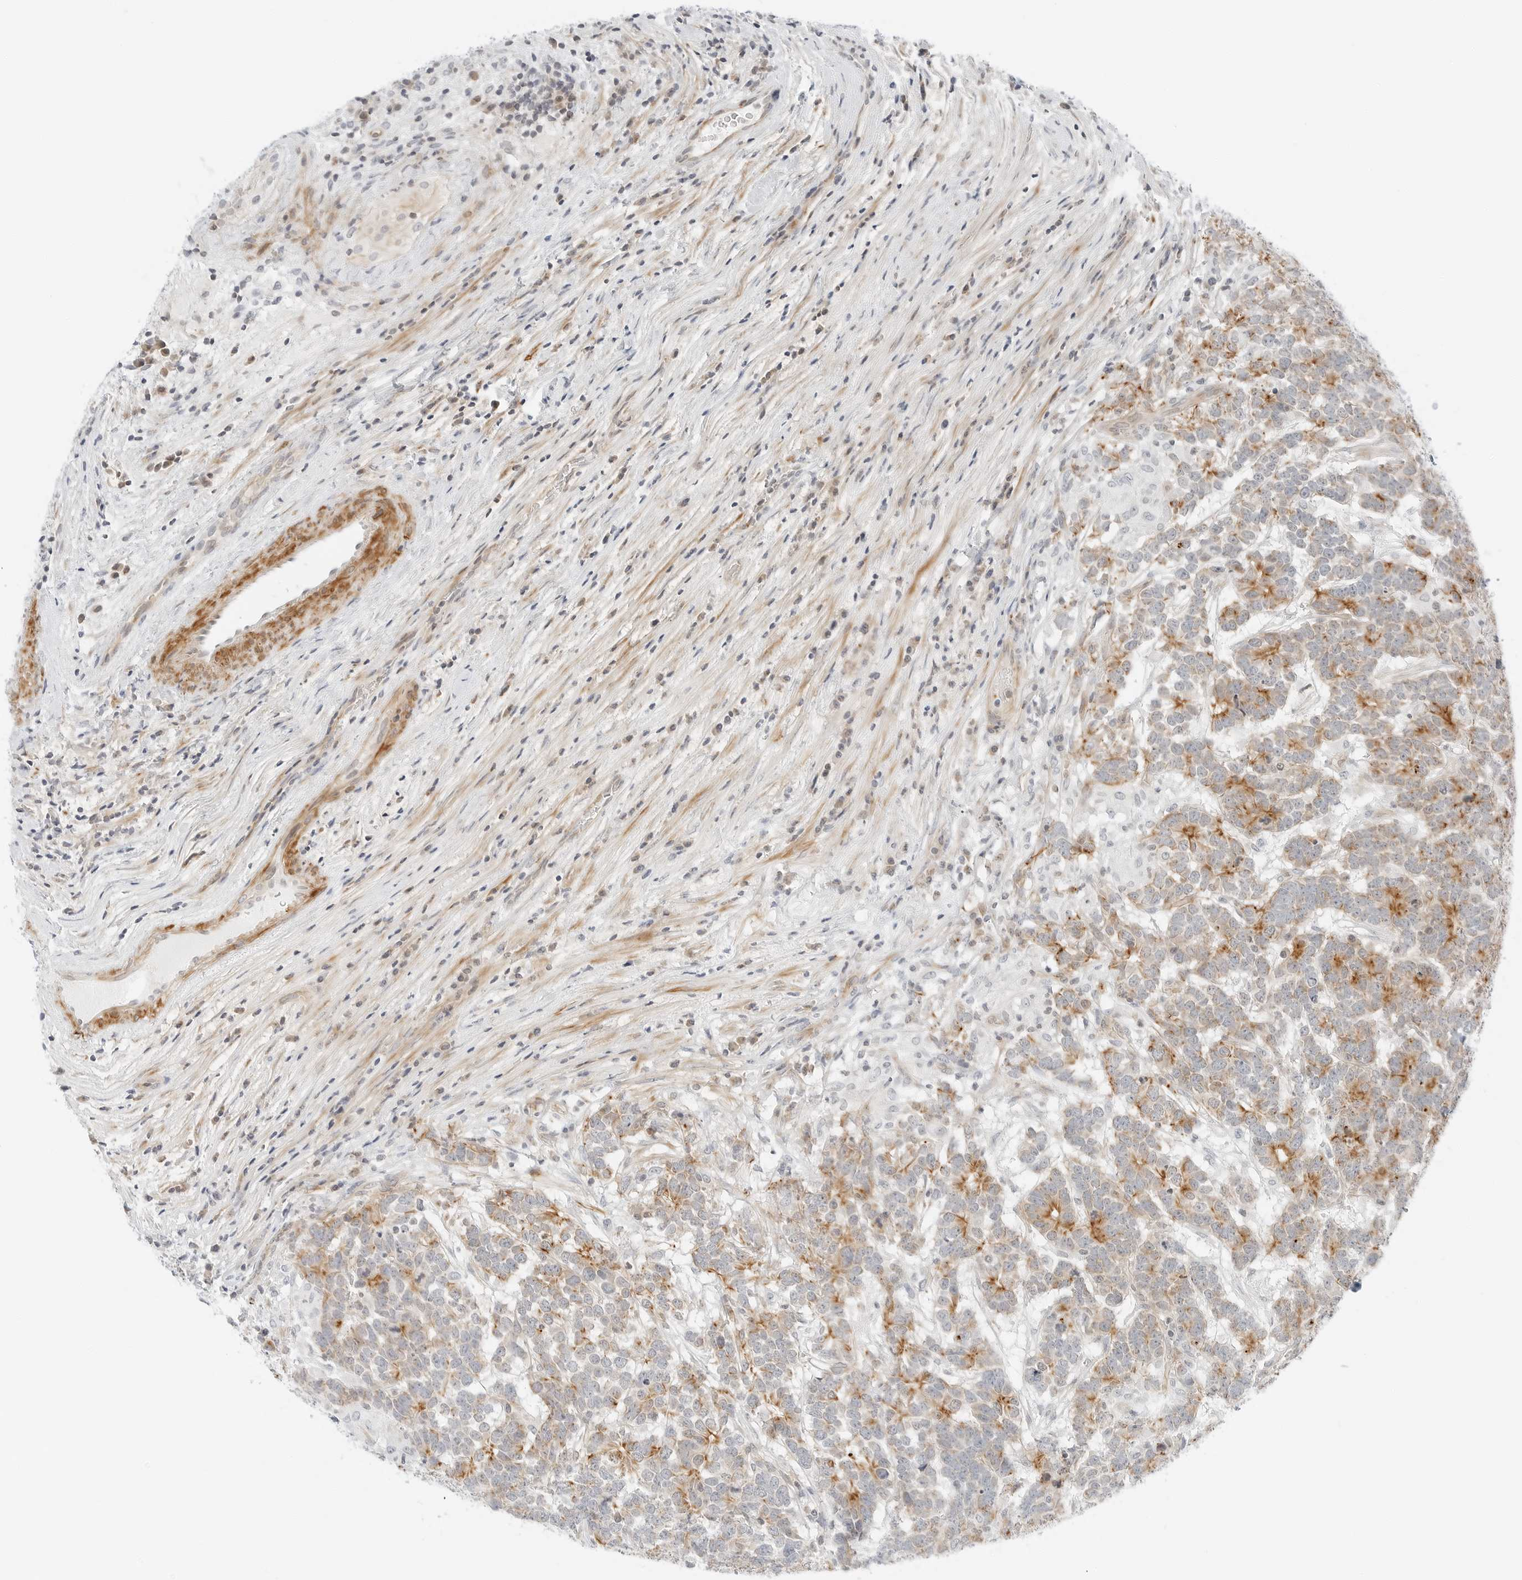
{"staining": {"intensity": "moderate", "quantity": "25%-75%", "location": "cytoplasmic/membranous"}, "tissue": "testis cancer", "cell_type": "Tumor cells", "image_type": "cancer", "snomed": [{"axis": "morphology", "description": "Carcinoma, Embryonal, NOS"}, {"axis": "topography", "description": "Testis"}], "caption": "This micrograph exhibits embryonal carcinoma (testis) stained with IHC to label a protein in brown. The cytoplasmic/membranous of tumor cells show moderate positivity for the protein. Nuclei are counter-stained blue.", "gene": "IQCC", "patient": {"sex": "male", "age": 26}}